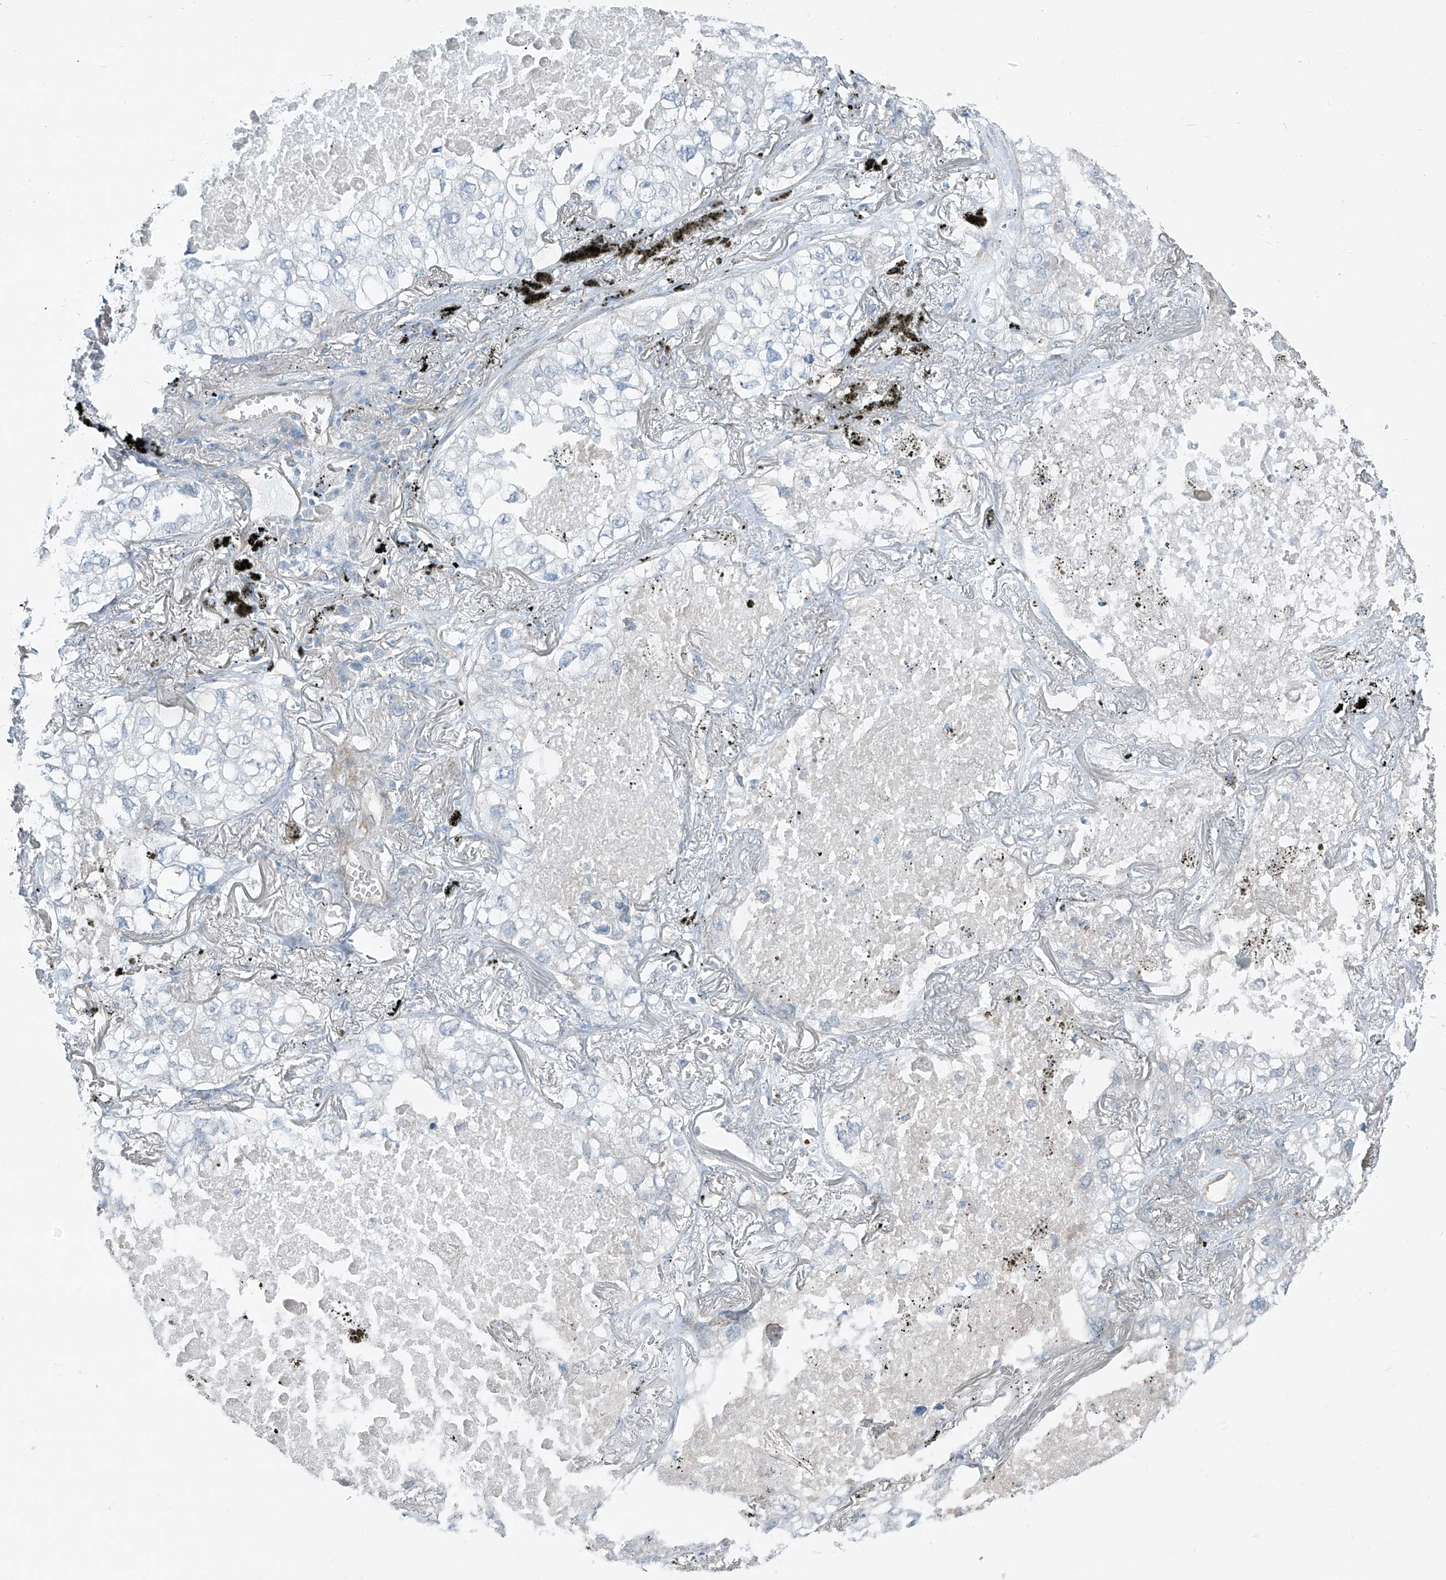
{"staining": {"intensity": "negative", "quantity": "none", "location": "none"}, "tissue": "lung cancer", "cell_type": "Tumor cells", "image_type": "cancer", "snomed": [{"axis": "morphology", "description": "Adenocarcinoma, NOS"}, {"axis": "topography", "description": "Lung"}], "caption": "DAB immunohistochemical staining of human adenocarcinoma (lung) displays no significant staining in tumor cells. (Stains: DAB (3,3'-diaminobenzidine) IHC with hematoxylin counter stain, Microscopy: brightfield microscopy at high magnification).", "gene": "TNS2", "patient": {"sex": "male", "age": 65}}